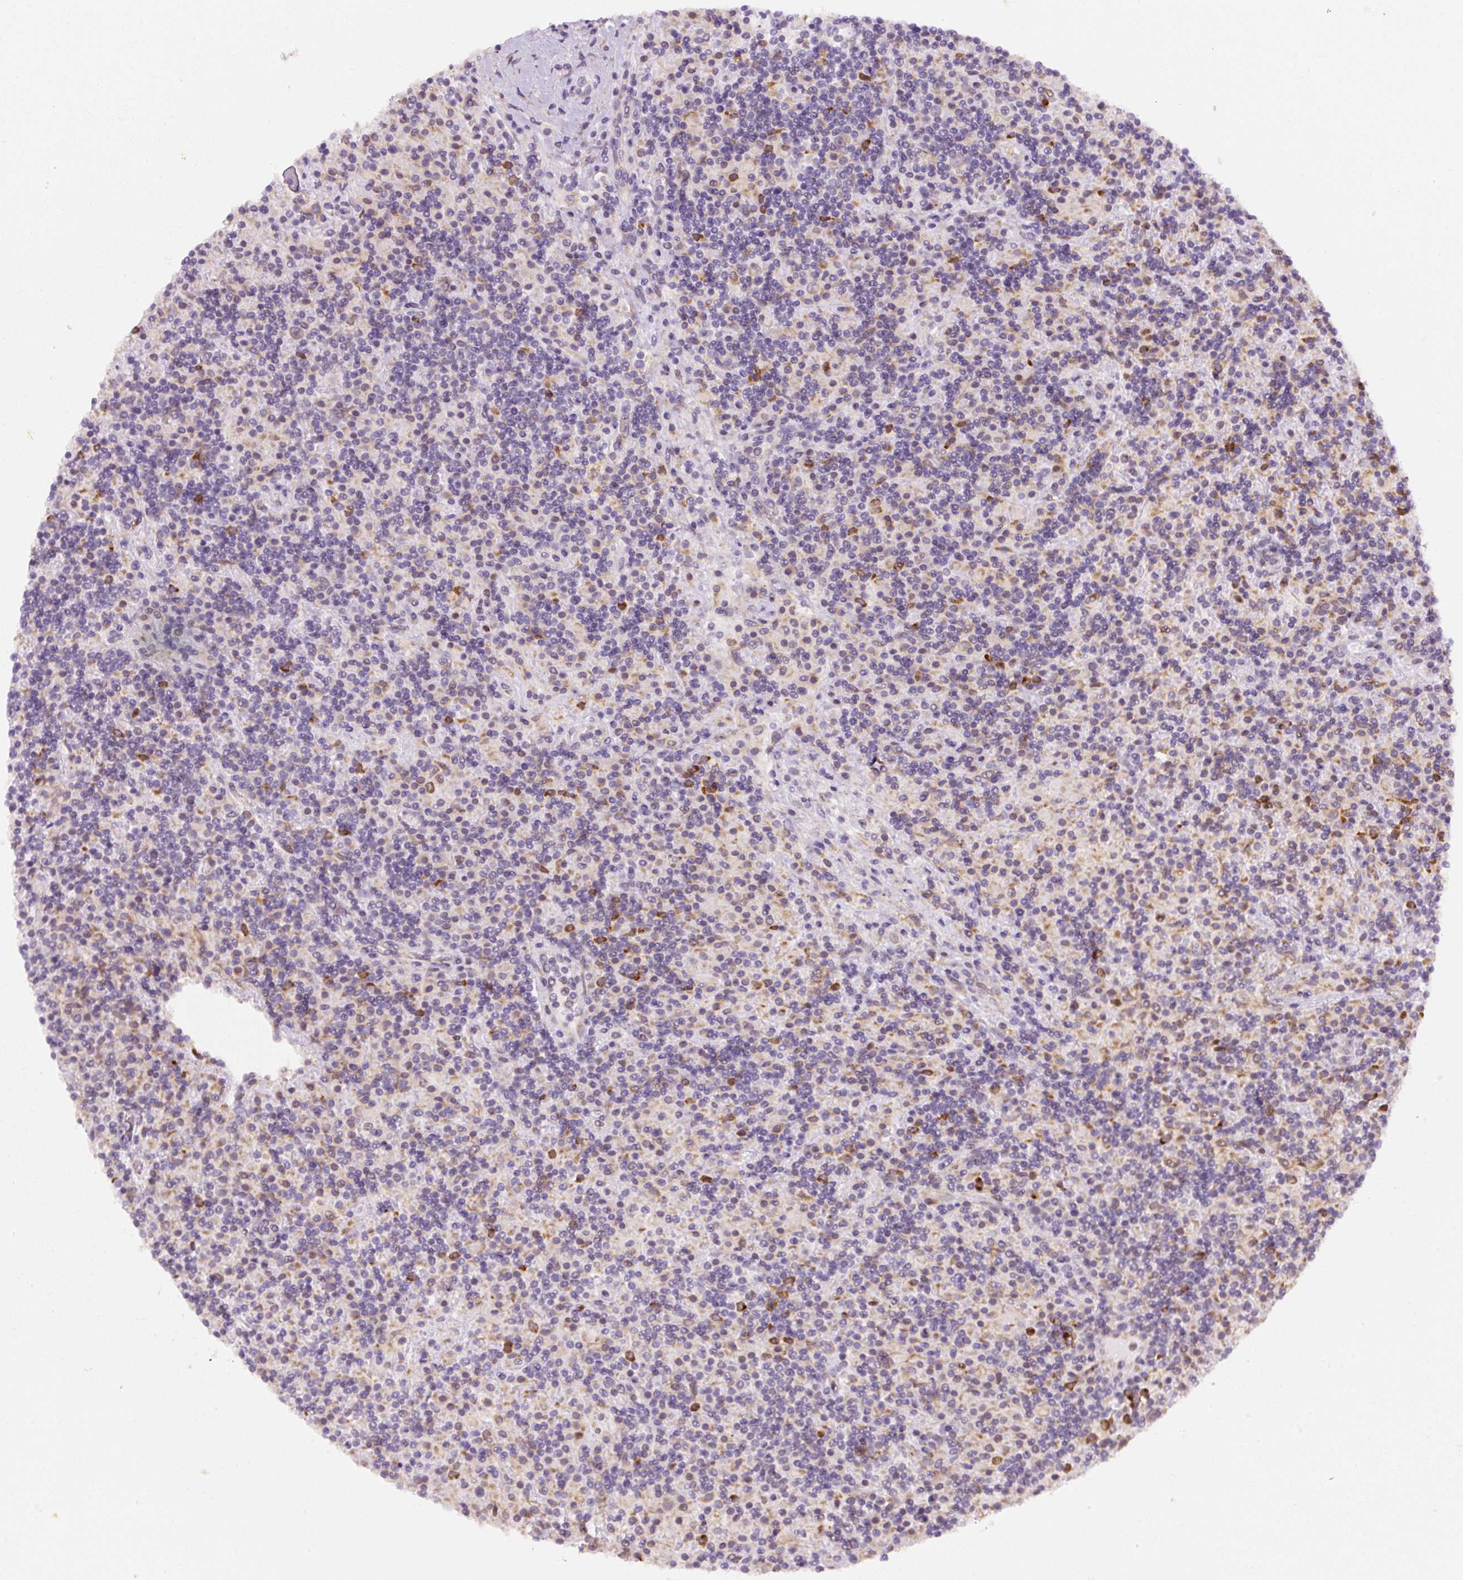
{"staining": {"intensity": "negative", "quantity": "none", "location": "none"}, "tissue": "lymphoma", "cell_type": "Tumor cells", "image_type": "cancer", "snomed": [{"axis": "morphology", "description": "Hodgkin's disease, NOS"}, {"axis": "topography", "description": "Lymph node"}], "caption": "An immunohistochemistry image of lymphoma is shown. There is no staining in tumor cells of lymphoma.", "gene": "DDOST", "patient": {"sex": "male", "age": 70}}